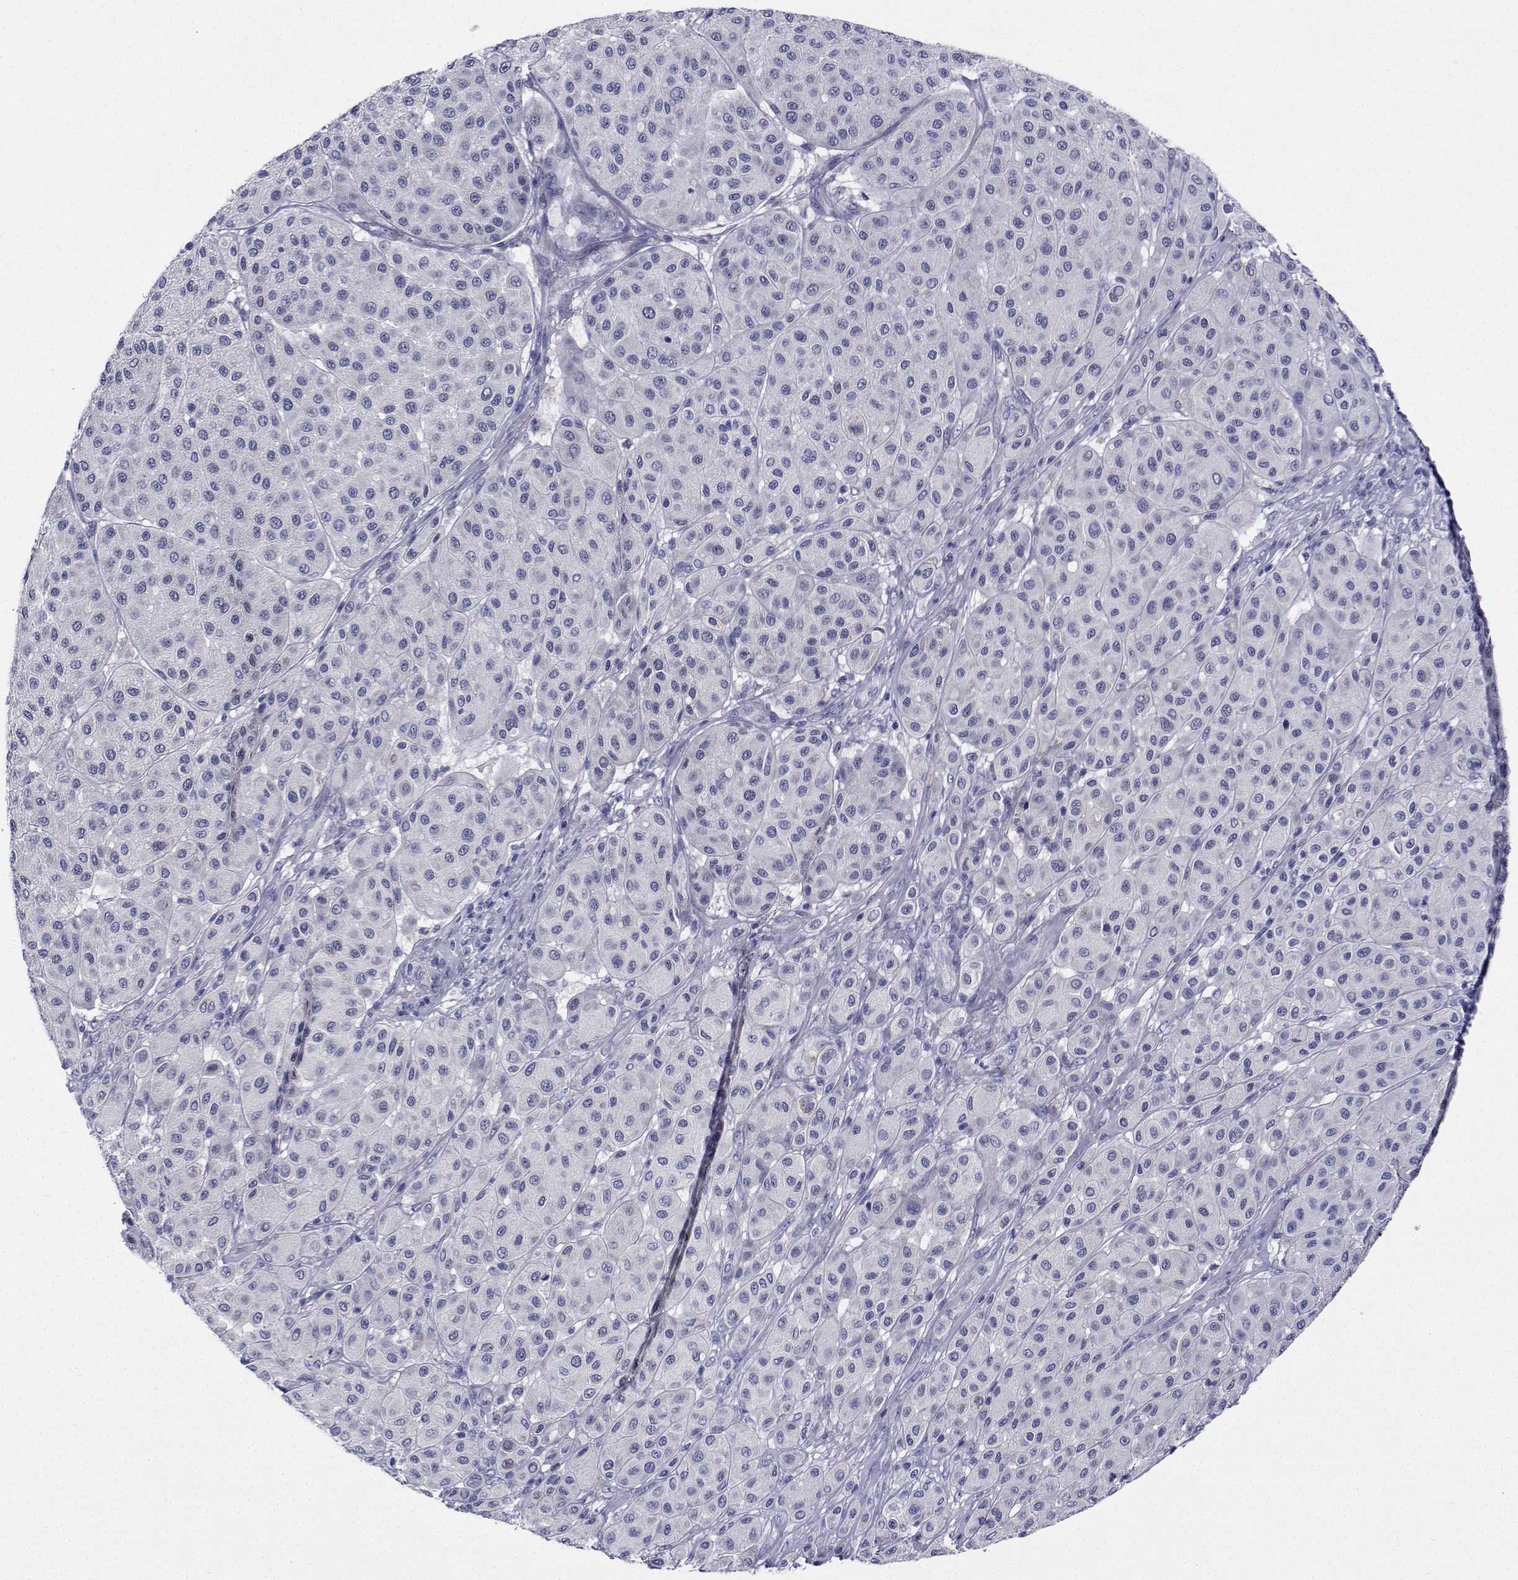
{"staining": {"intensity": "negative", "quantity": "none", "location": "none"}, "tissue": "melanoma", "cell_type": "Tumor cells", "image_type": "cancer", "snomed": [{"axis": "morphology", "description": "Malignant melanoma, Metastatic site"}, {"axis": "topography", "description": "Smooth muscle"}], "caption": "The photomicrograph demonstrates no staining of tumor cells in melanoma.", "gene": "CDHR3", "patient": {"sex": "male", "age": 41}}